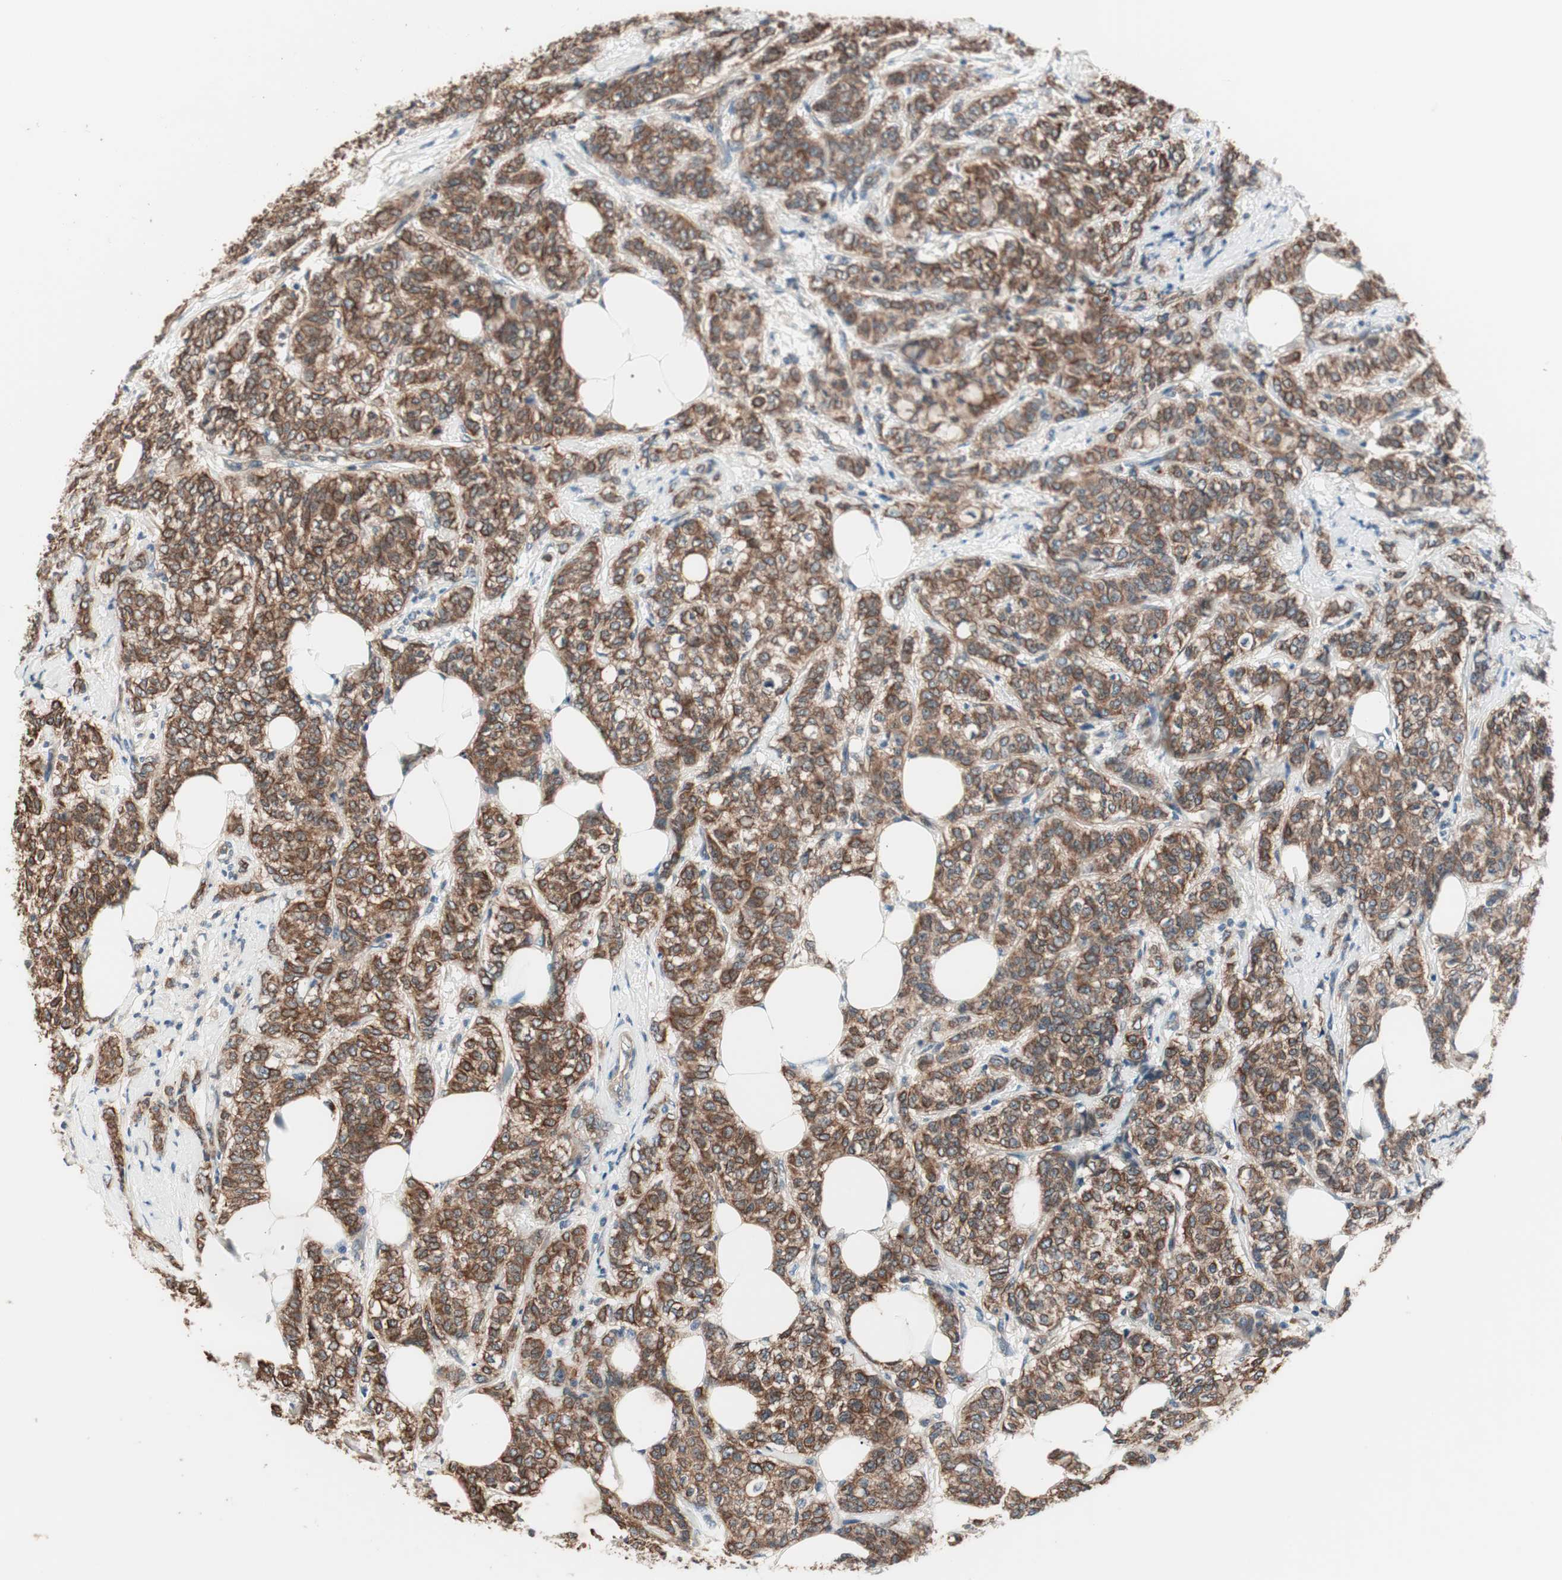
{"staining": {"intensity": "strong", "quantity": ">75%", "location": "cytoplasmic/membranous"}, "tissue": "breast cancer", "cell_type": "Tumor cells", "image_type": "cancer", "snomed": [{"axis": "morphology", "description": "Lobular carcinoma"}, {"axis": "topography", "description": "Breast"}], "caption": "Lobular carcinoma (breast) stained with a protein marker shows strong staining in tumor cells.", "gene": "TSG101", "patient": {"sex": "female", "age": 60}}